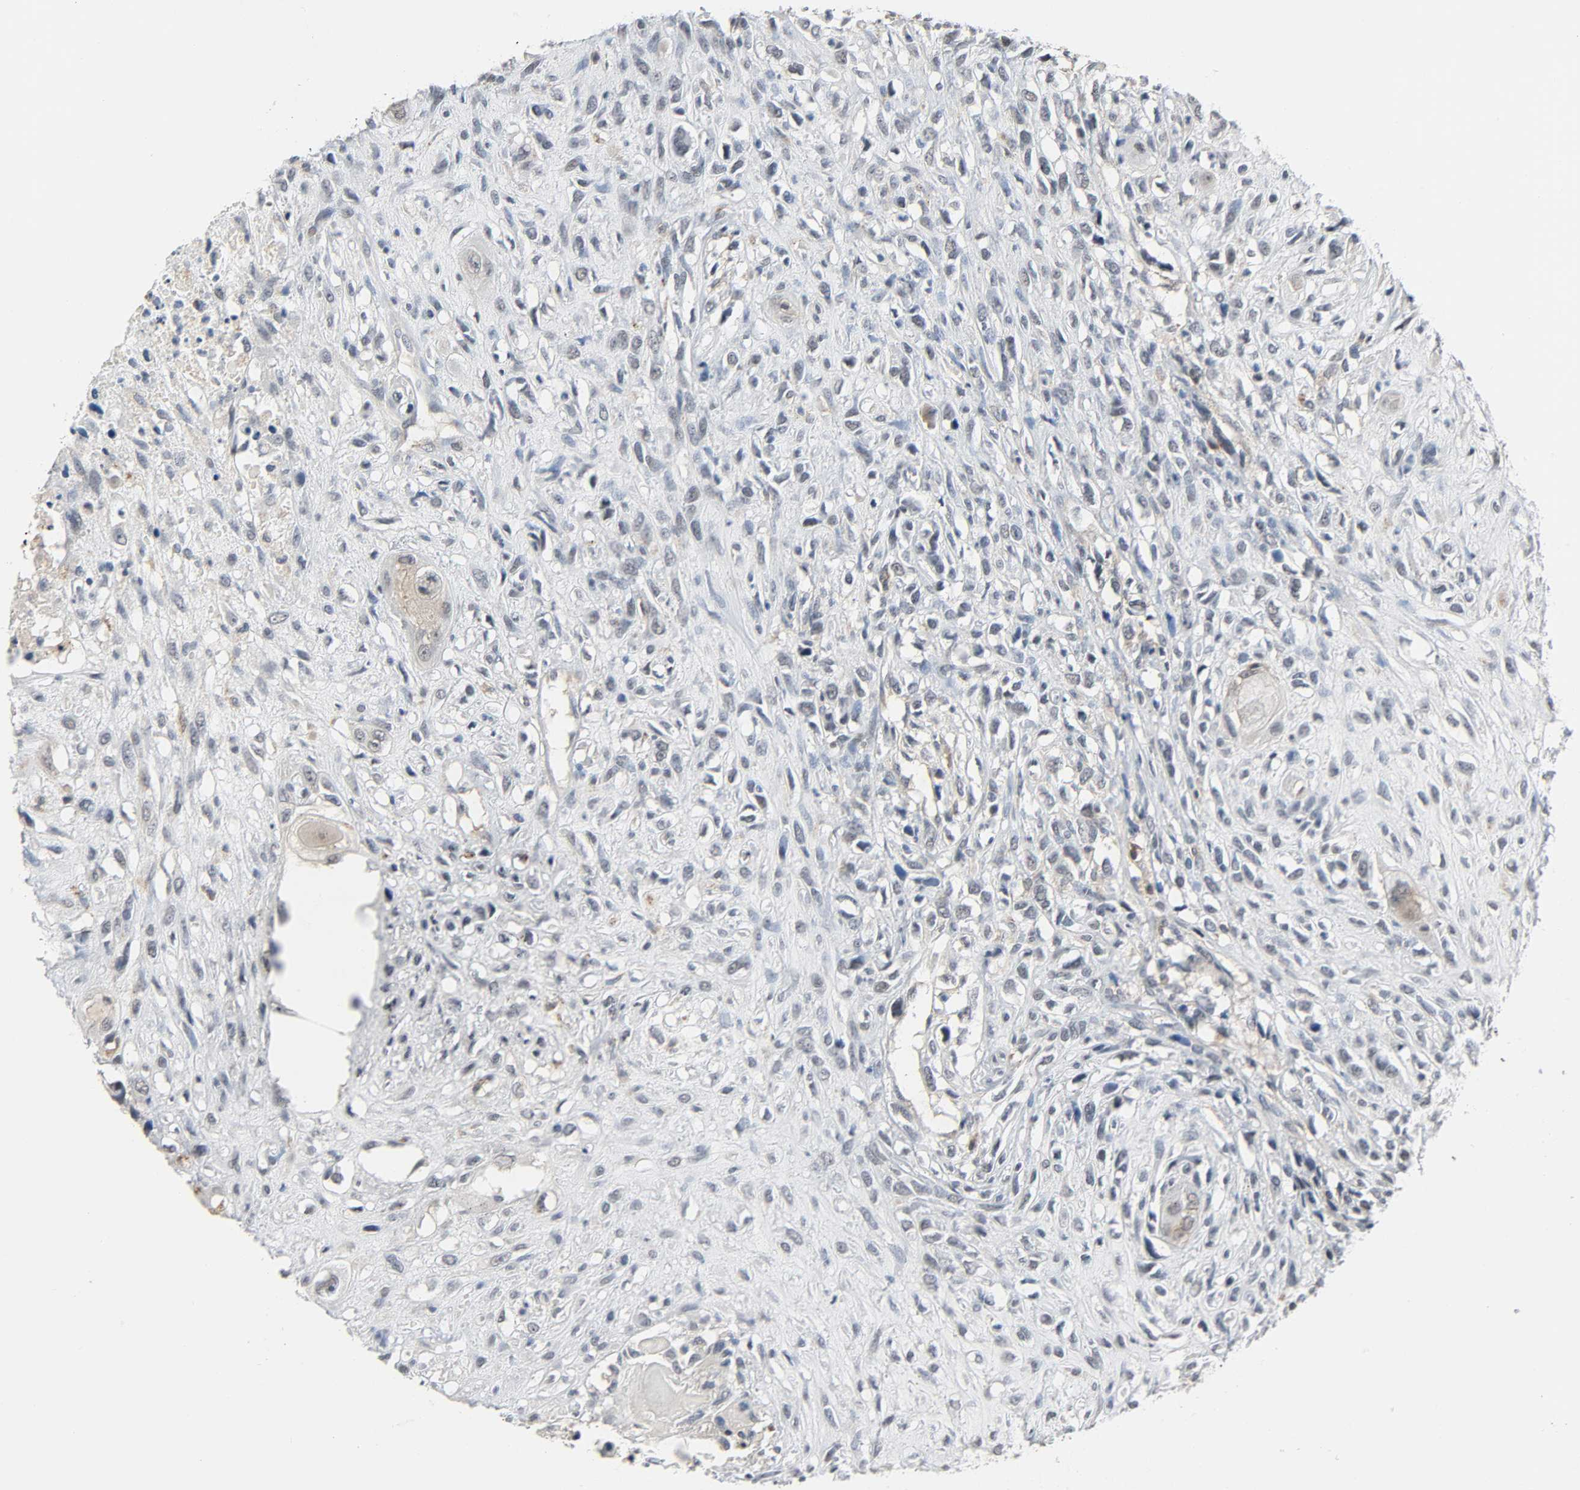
{"staining": {"intensity": "weak", "quantity": "<25%", "location": "cytoplasmic/membranous"}, "tissue": "head and neck cancer", "cell_type": "Tumor cells", "image_type": "cancer", "snomed": [{"axis": "morphology", "description": "Necrosis, NOS"}, {"axis": "morphology", "description": "Neoplasm, malignant, NOS"}, {"axis": "topography", "description": "Salivary gland"}, {"axis": "topography", "description": "Head-Neck"}], "caption": "The histopathology image shows no significant expression in tumor cells of head and neck cancer.", "gene": "CD4", "patient": {"sex": "male", "age": 43}}